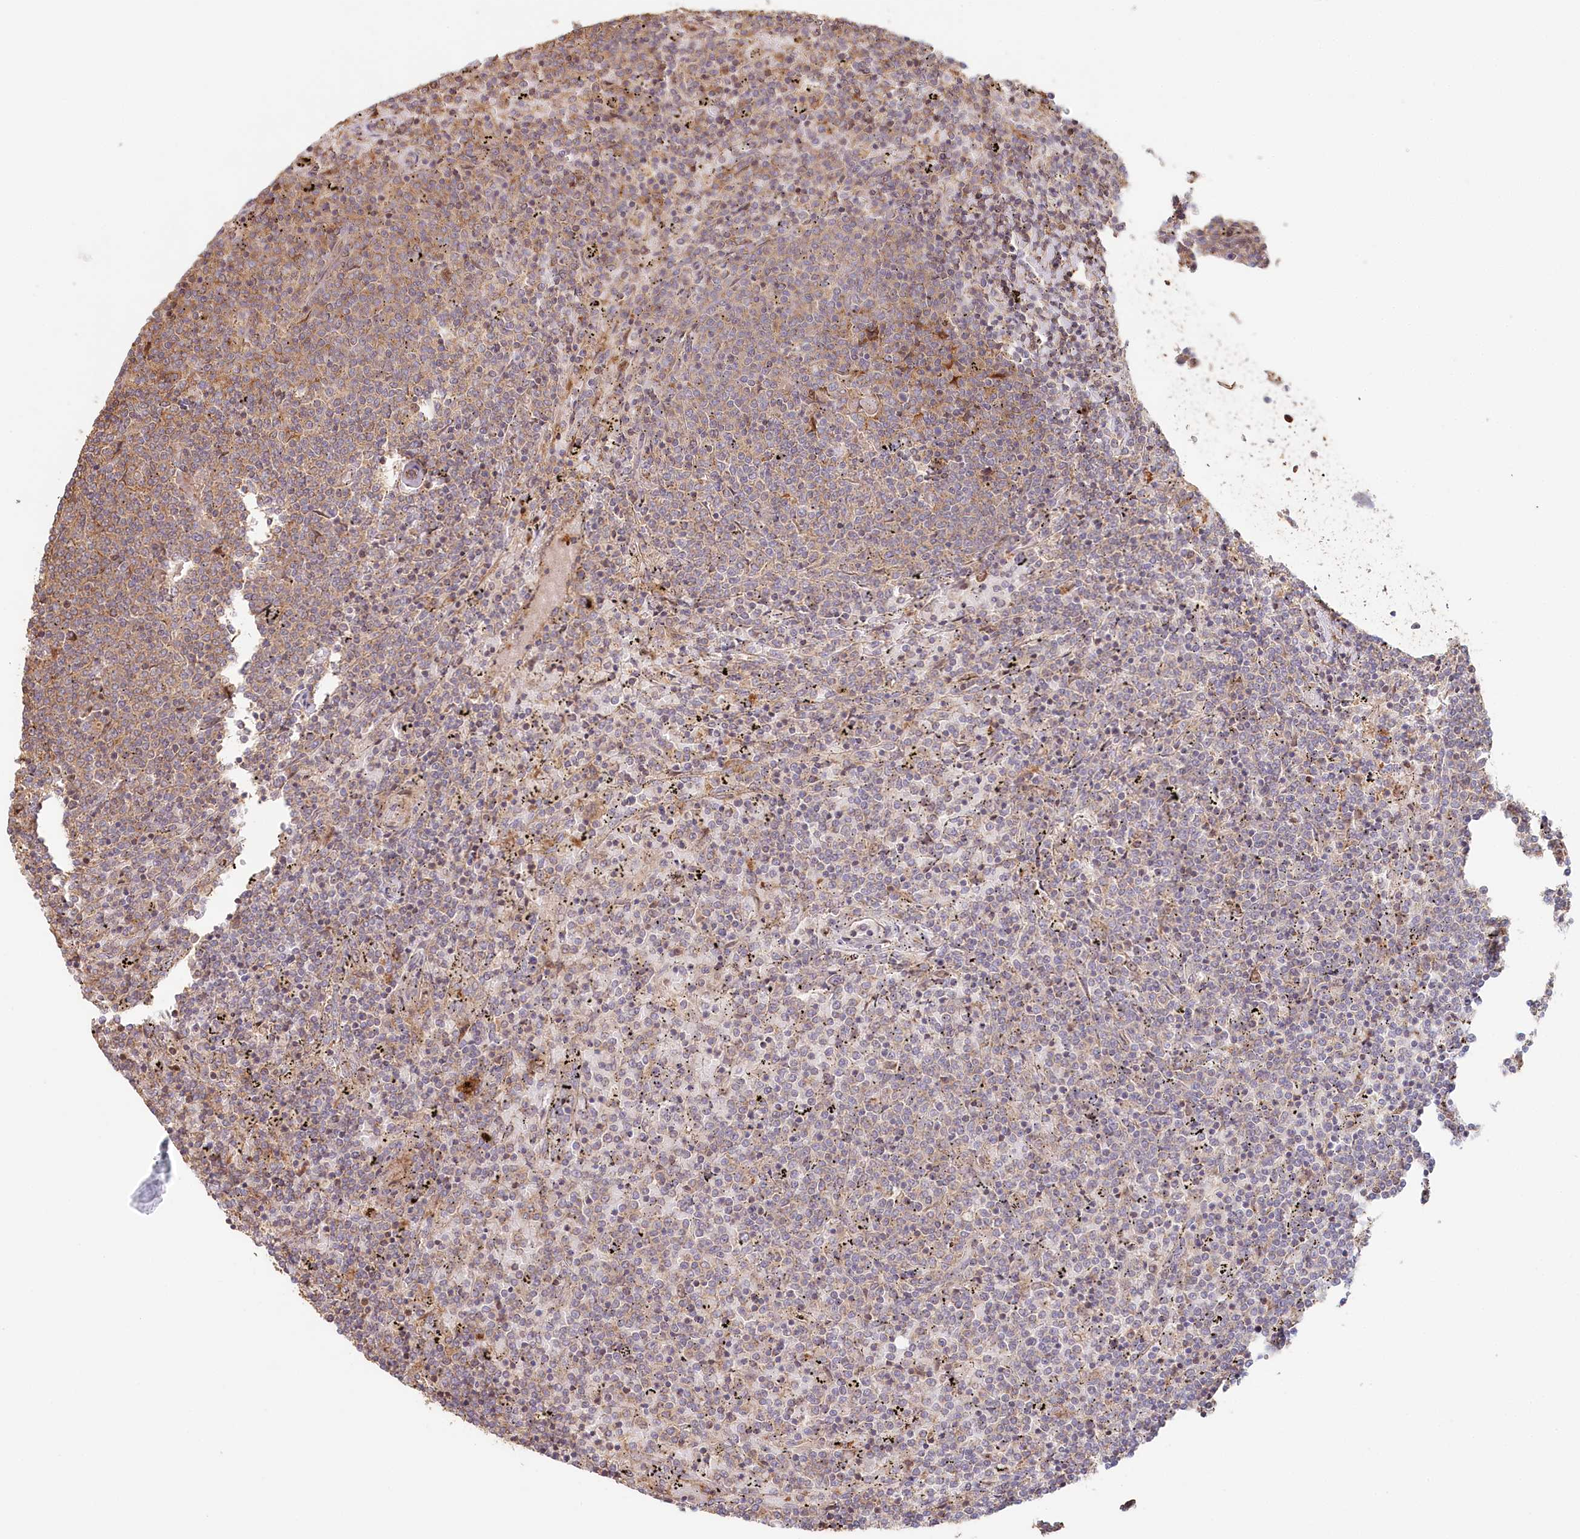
{"staining": {"intensity": "weak", "quantity": ">75%", "location": "cytoplasmic/membranous"}, "tissue": "lymphoma", "cell_type": "Tumor cells", "image_type": "cancer", "snomed": [{"axis": "morphology", "description": "Malignant lymphoma, non-Hodgkin's type, Low grade"}, {"axis": "topography", "description": "Spleen"}], "caption": "Protein expression analysis of low-grade malignant lymphoma, non-Hodgkin's type exhibits weak cytoplasmic/membranous staining in approximately >75% of tumor cells. The staining is performed using DAB brown chromogen to label protein expression. The nuclei are counter-stained blue using hematoxylin.", "gene": "HAL", "patient": {"sex": "female", "age": 50}}